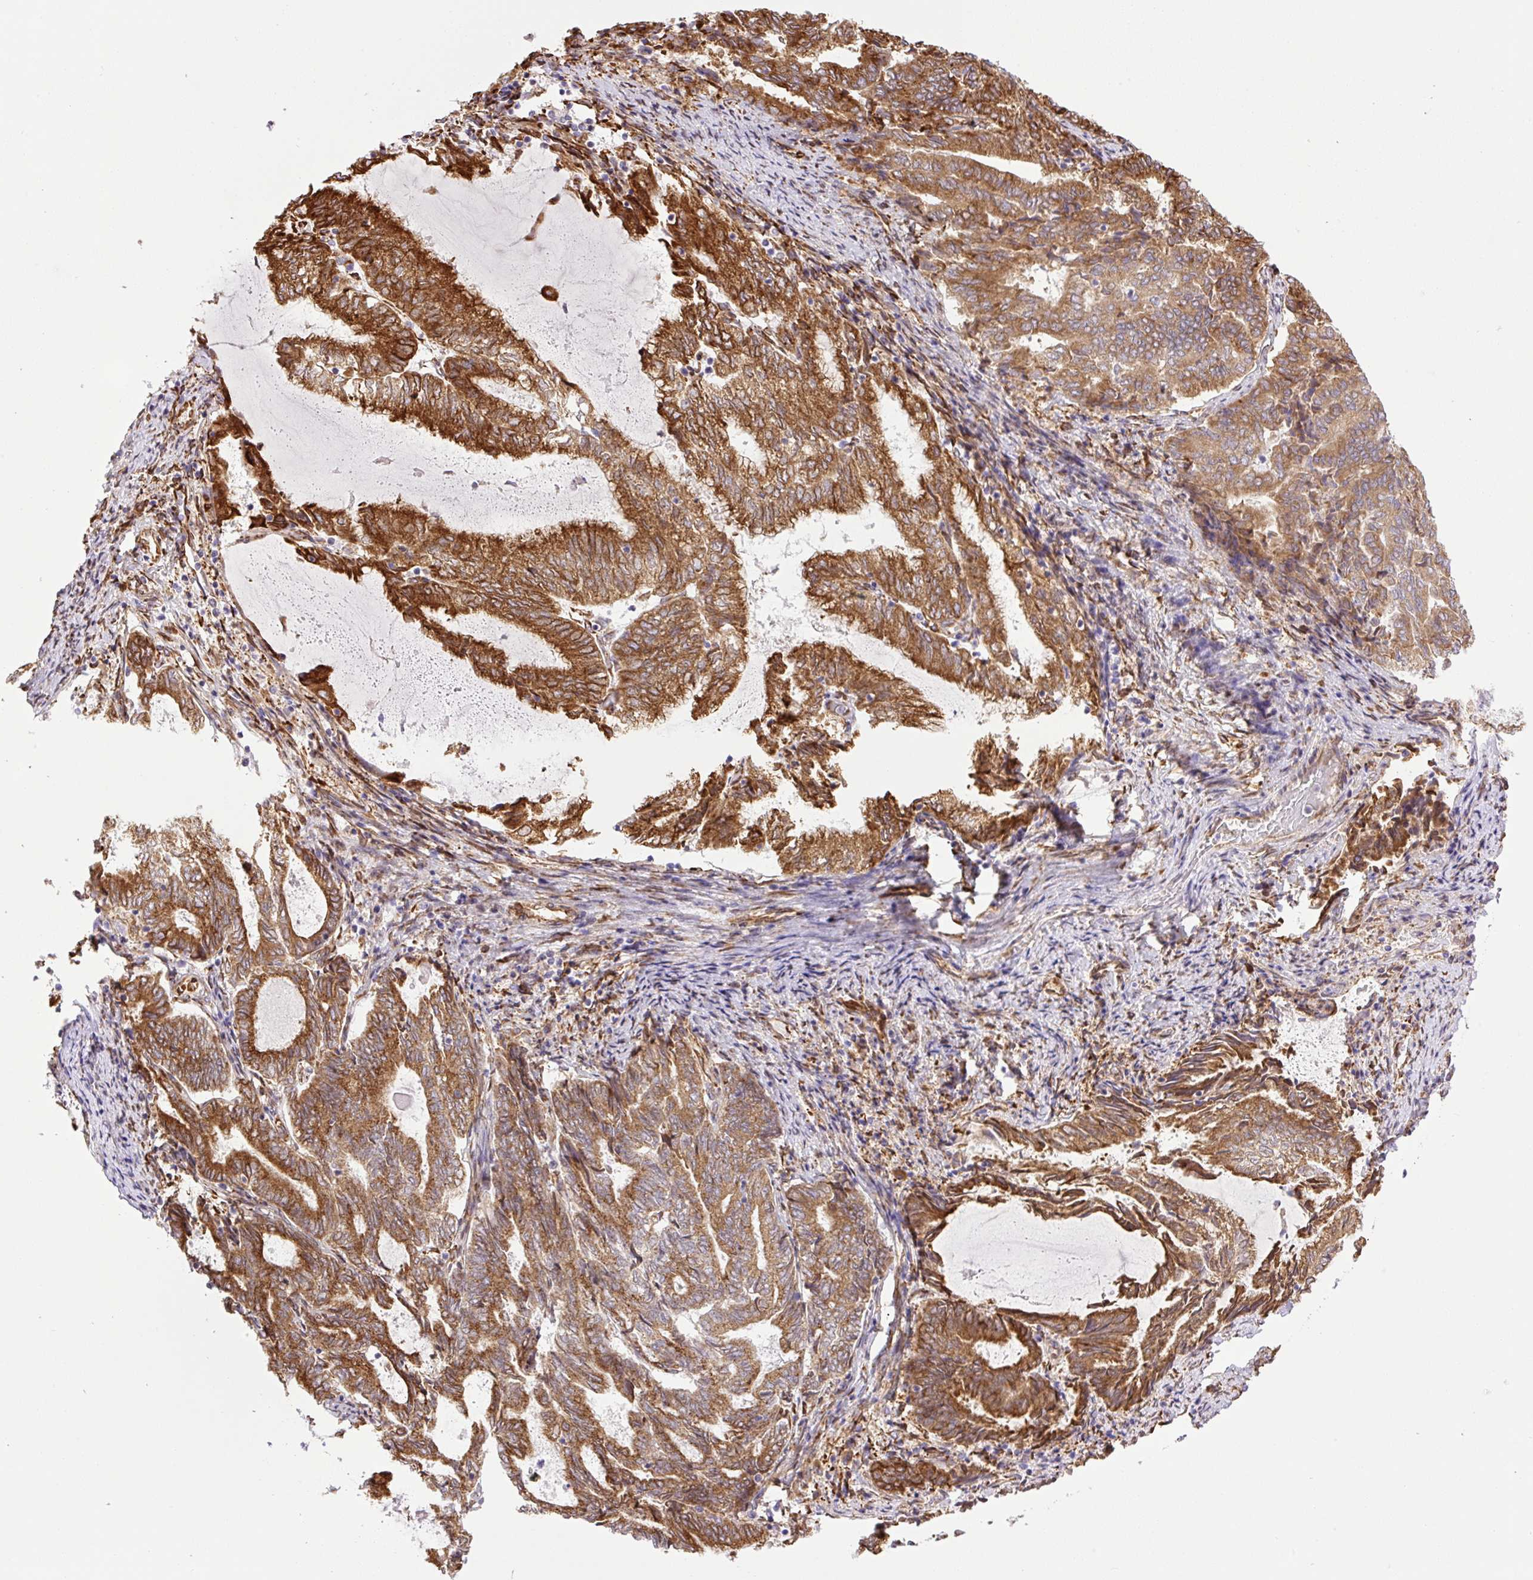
{"staining": {"intensity": "strong", "quantity": ">75%", "location": "cytoplasmic/membranous"}, "tissue": "endometrial cancer", "cell_type": "Tumor cells", "image_type": "cancer", "snomed": [{"axis": "morphology", "description": "Adenocarcinoma, NOS"}, {"axis": "topography", "description": "Endometrium"}], "caption": "IHC (DAB (3,3'-diaminobenzidine)) staining of human endometrial cancer exhibits strong cytoplasmic/membranous protein staining in approximately >75% of tumor cells. The staining was performed using DAB to visualize the protein expression in brown, while the nuclei were stained in blue with hematoxylin (Magnification: 20x).", "gene": "RAB30", "patient": {"sex": "female", "age": 80}}